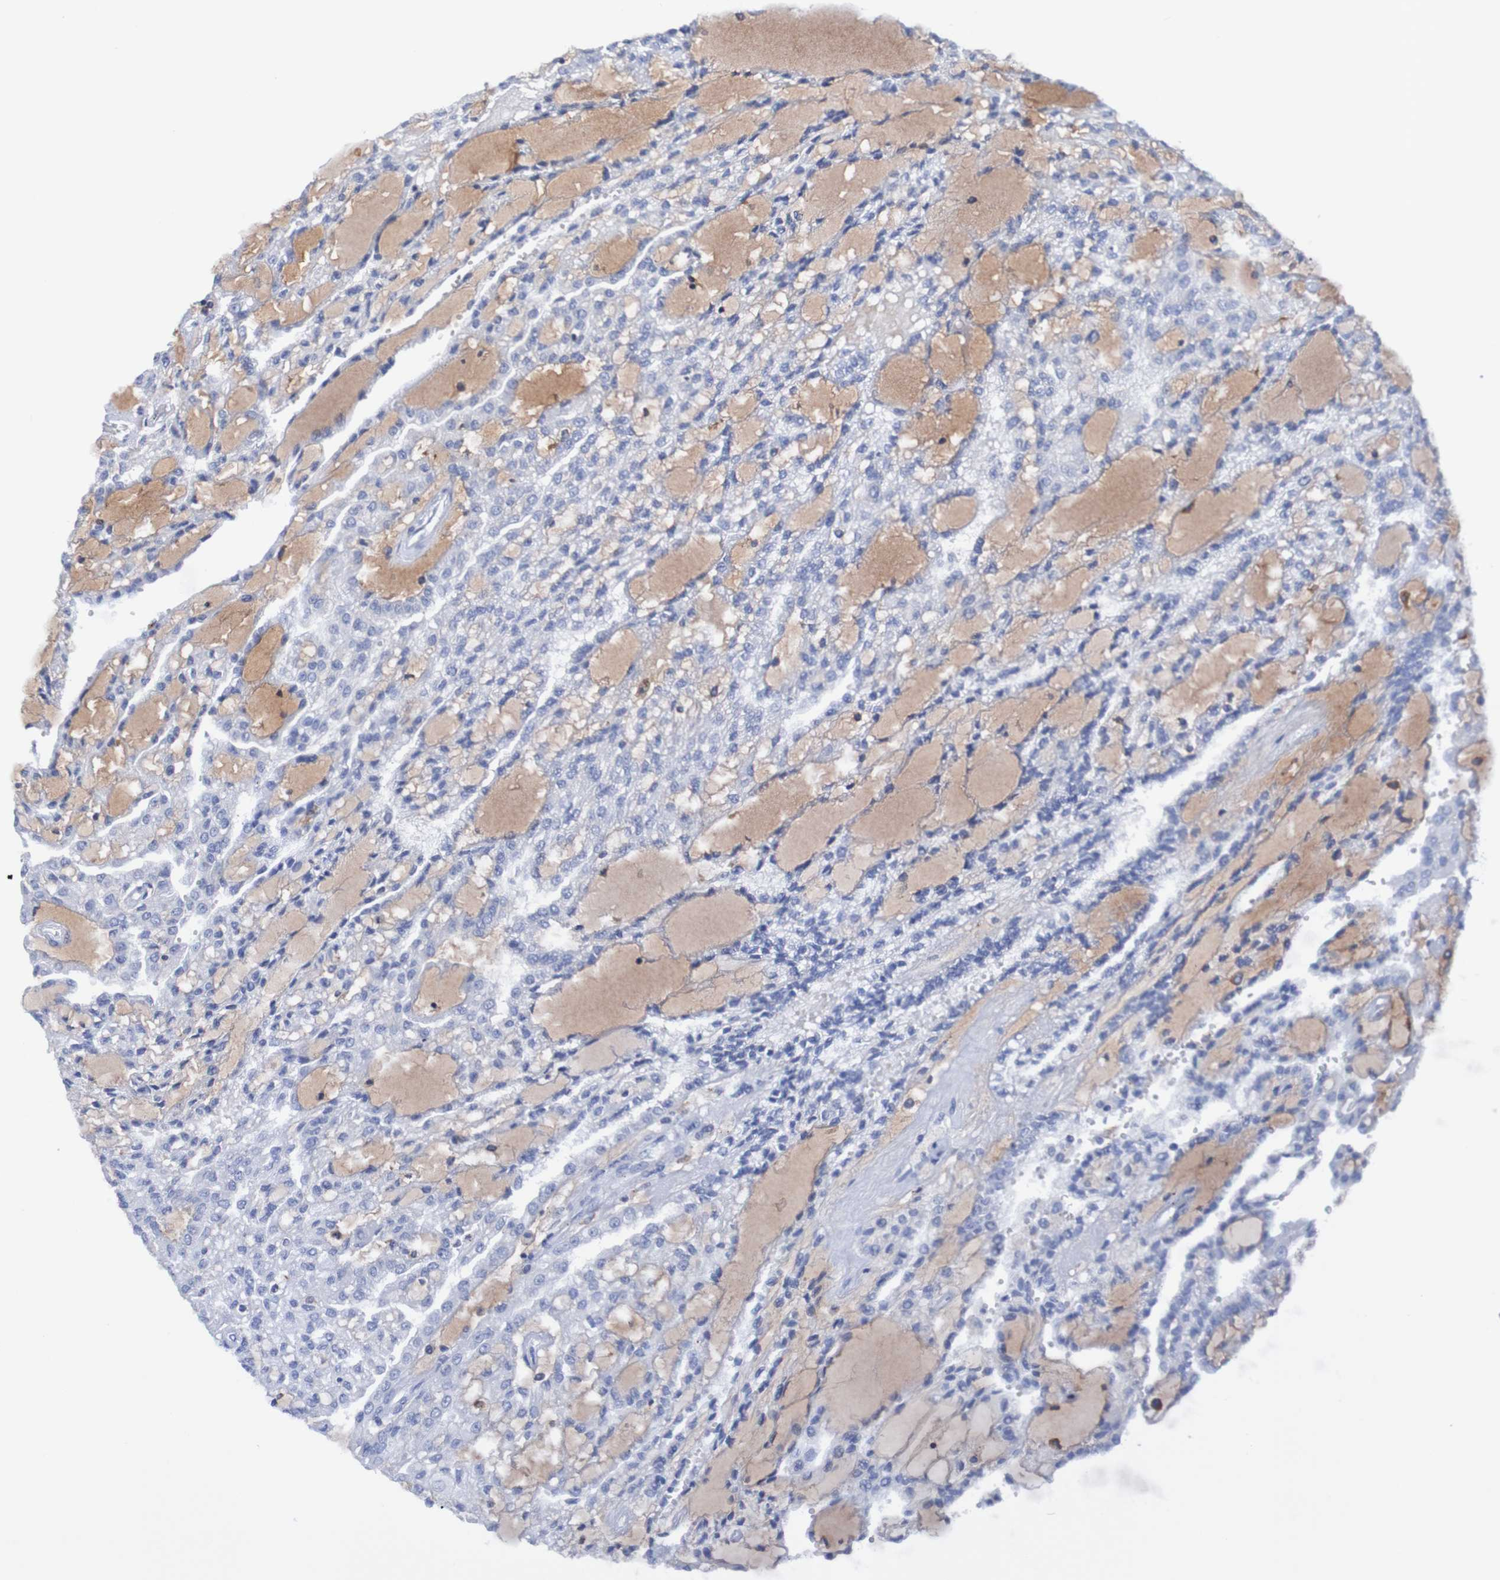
{"staining": {"intensity": "negative", "quantity": "none", "location": "none"}, "tissue": "renal cancer", "cell_type": "Tumor cells", "image_type": "cancer", "snomed": [{"axis": "morphology", "description": "Adenocarcinoma, NOS"}, {"axis": "topography", "description": "Kidney"}], "caption": "Histopathology image shows no significant protein positivity in tumor cells of renal adenocarcinoma. (DAB immunohistochemistry (IHC), high magnification).", "gene": "SEZ6", "patient": {"sex": "male", "age": 63}}